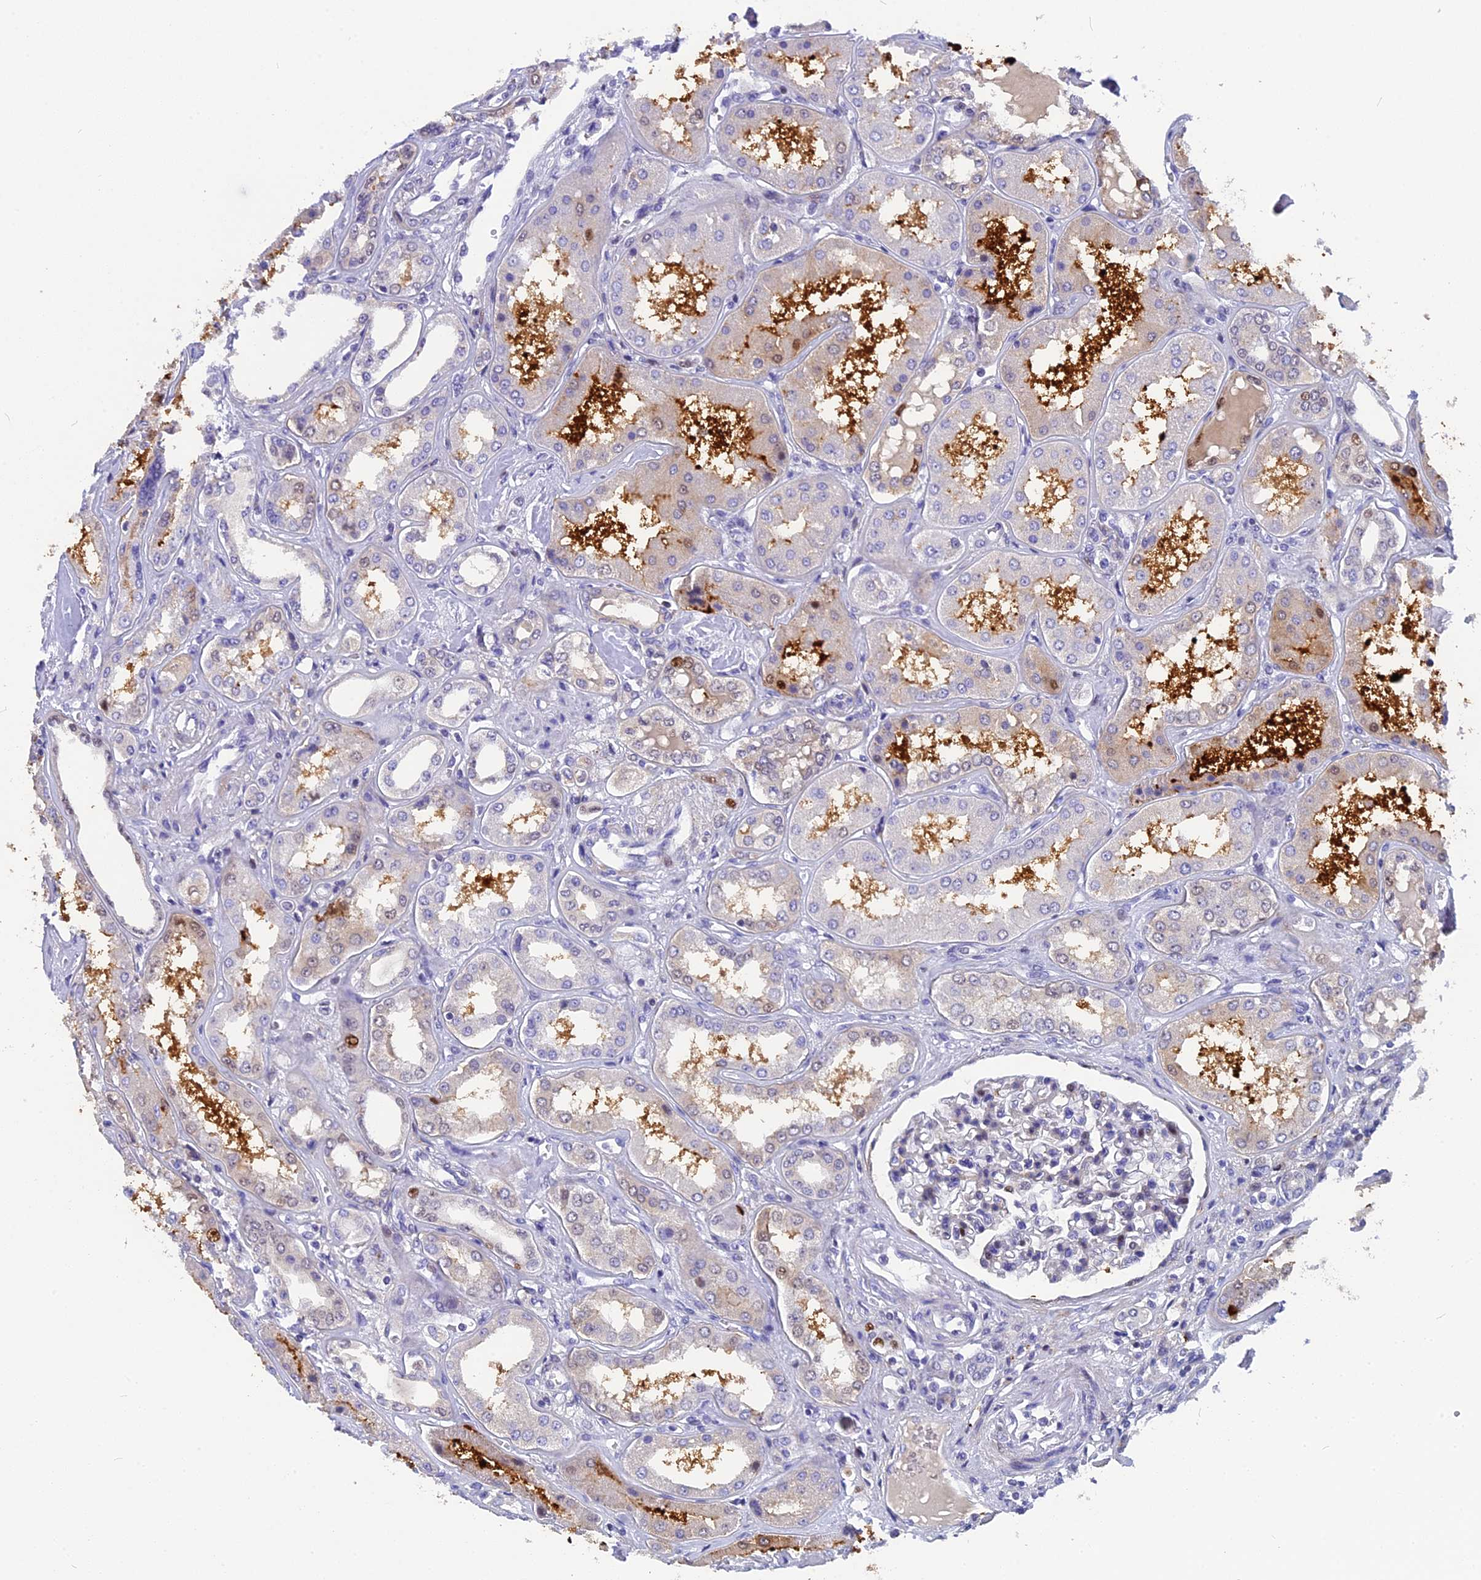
{"staining": {"intensity": "moderate", "quantity": "<25%", "location": "nuclear"}, "tissue": "kidney", "cell_type": "Cells in glomeruli", "image_type": "normal", "snomed": [{"axis": "morphology", "description": "Normal tissue, NOS"}, {"axis": "topography", "description": "Kidney"}], "caption": "Brown immunohistochemical staining in unremarkable kidney exhibits moderate nuclear positivity in approximately <25% of cells in glomeruli.", "gene": "NKPD1", "patient": {"sex": "female", "age": 56}}